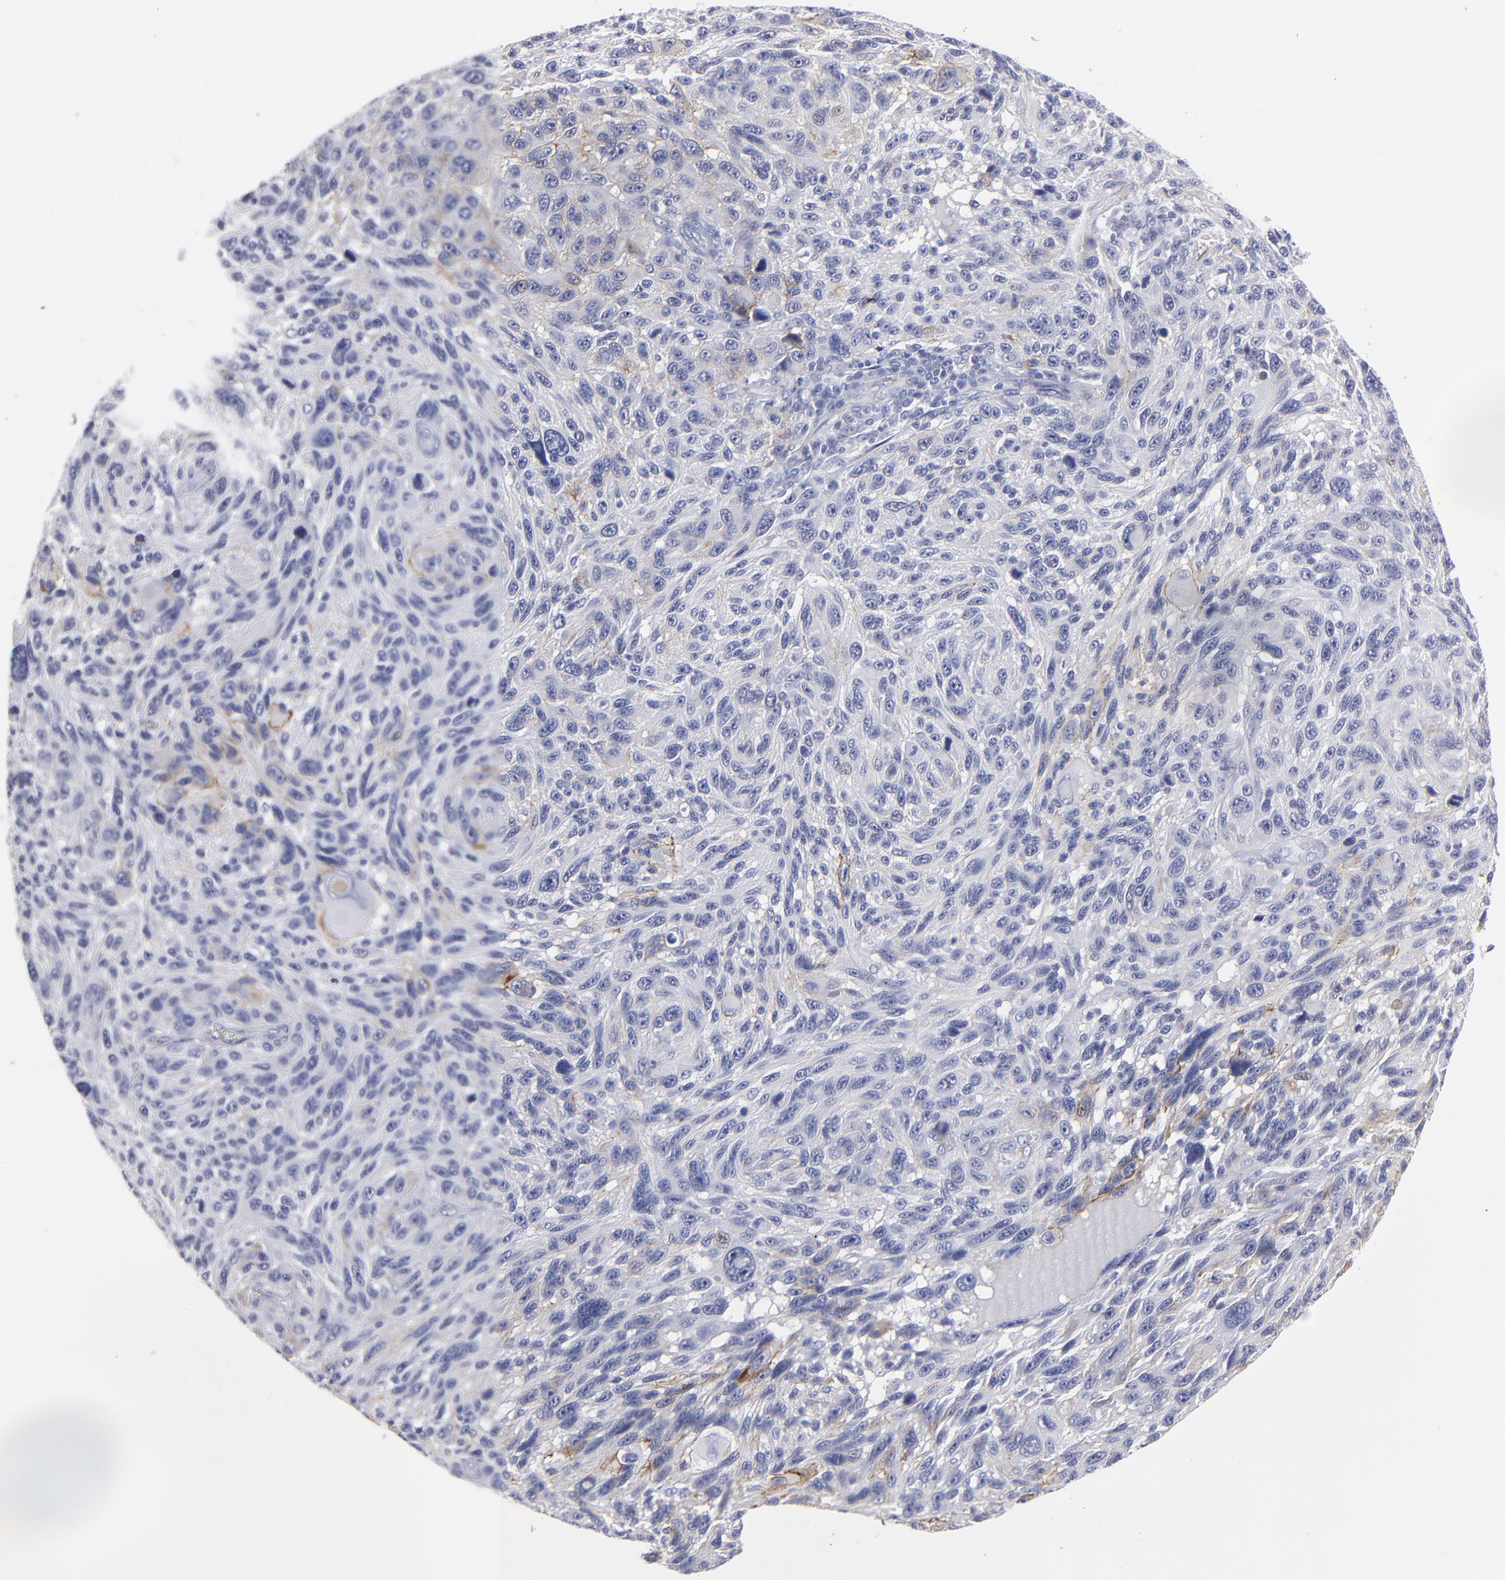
{"staining": {"intensity": "weak", "quantity": "<25%", "location": "cytoplasmic/membranous,nuclear"}, "tissue": "melanoma", "cell_type": "Tumor cells", "image_type": "cancer", "snomed": [{"axis": "morphology", "description": "Malignant melanoma, NOS"}, {"axis": "topography", "description": "Skin"}], "caption": "Tumor cells are negative for protein expression in human melanoma.", "gene": "CADM3", "patient": {"sex": "male", "age": 53}}